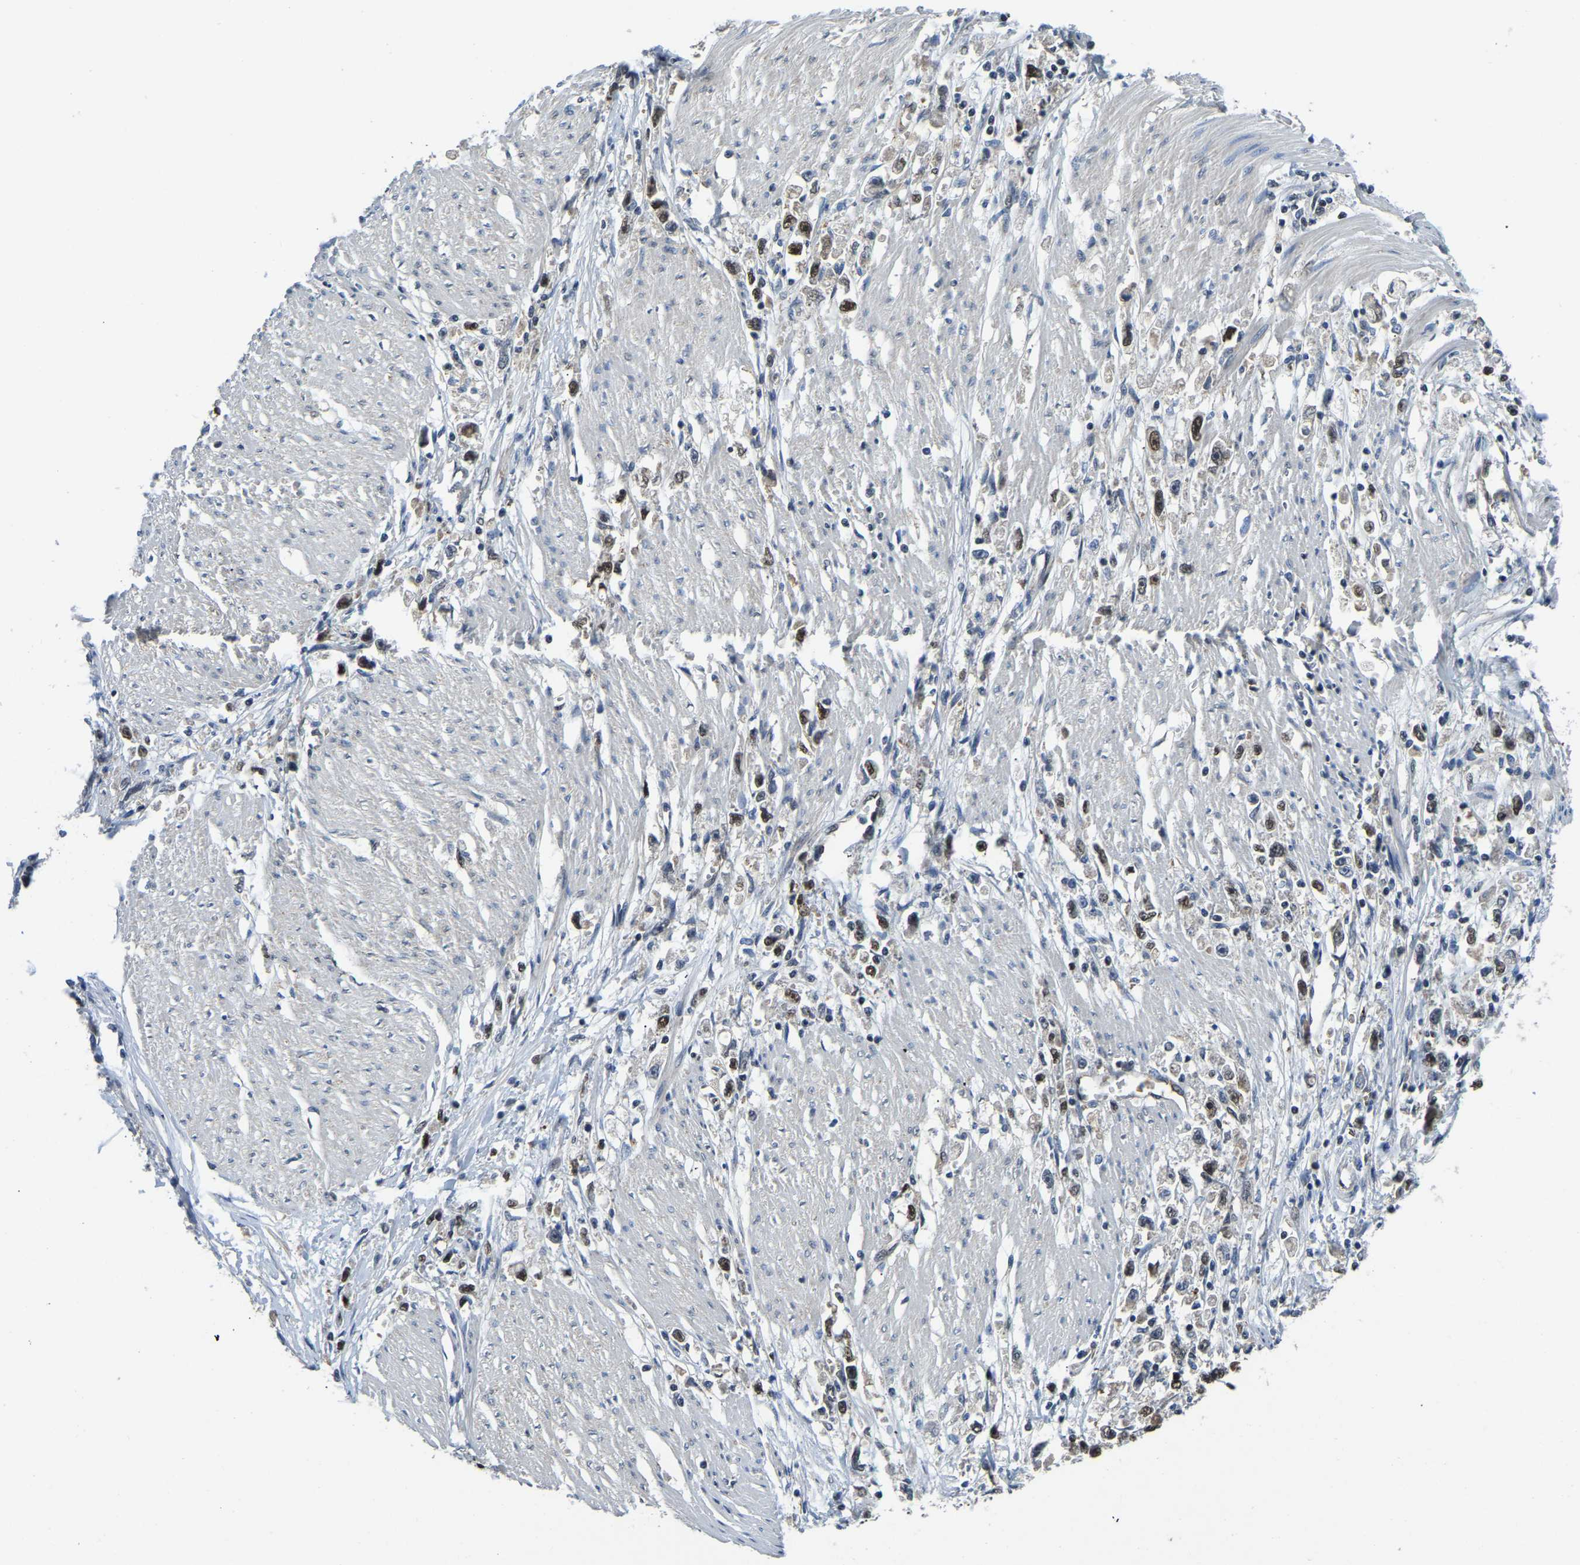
{"staining": {"intensity": "moderate", "quantity": ">75%", "location": "nuclear"}, "tissue": "stomach cancer", "cell_type": "Tumor cells", "image_type": "cancer", "snomed": [{"axis": "morphology", "description": "Adenocarcinoma, NOS"}, {"axis": "topography", "description": "Stomach"}], "caption": "A brown stain highlights moderate nuclear staining of a protein in stomach adenocarcinoma tumor cells.", "gene": "DFFA", "patient": {"sex": "female", "age": 59}}